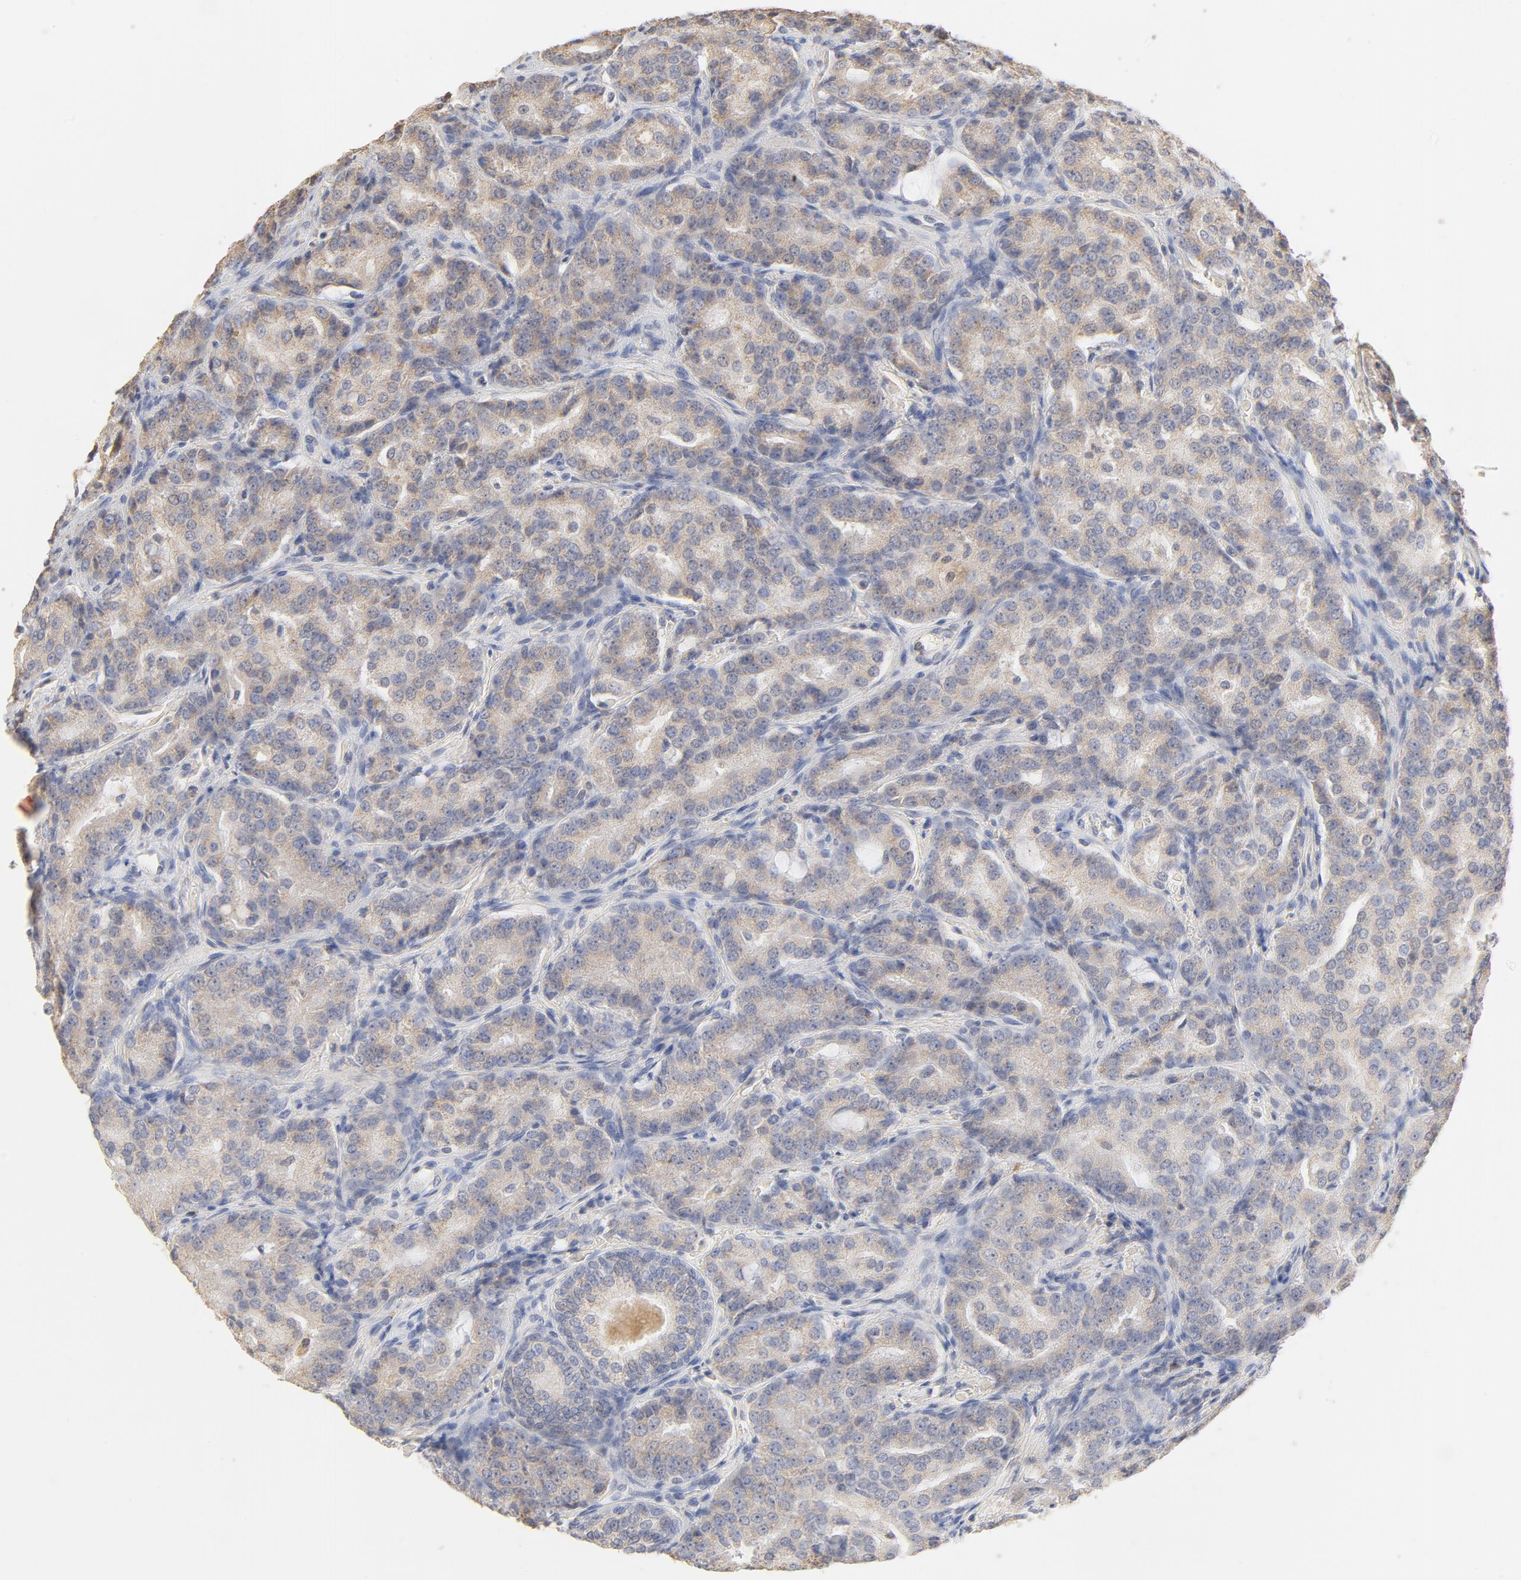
{"staining": {"intensity": "weak", "quantity": "<25%", "location": "cytoplasmic/membranous"}, "tissue": "prostate cancer", "cell_type": "Tumor cells", "image_type": "cancer", "snomed": [{"axis": "morphology", "description": "Adenocarcinoma, High grade"}, {"axis": "topography", "description": "Prostate"}], "caption": "IHC histopathology image of neoplastic tissue: high-grade adenocarcinoma (prostate) stained with DAB demonstrates no significant protein staining in tumor cells.", "gene": "FCGBP", "patient": {"sex": "male", "age": 72}}